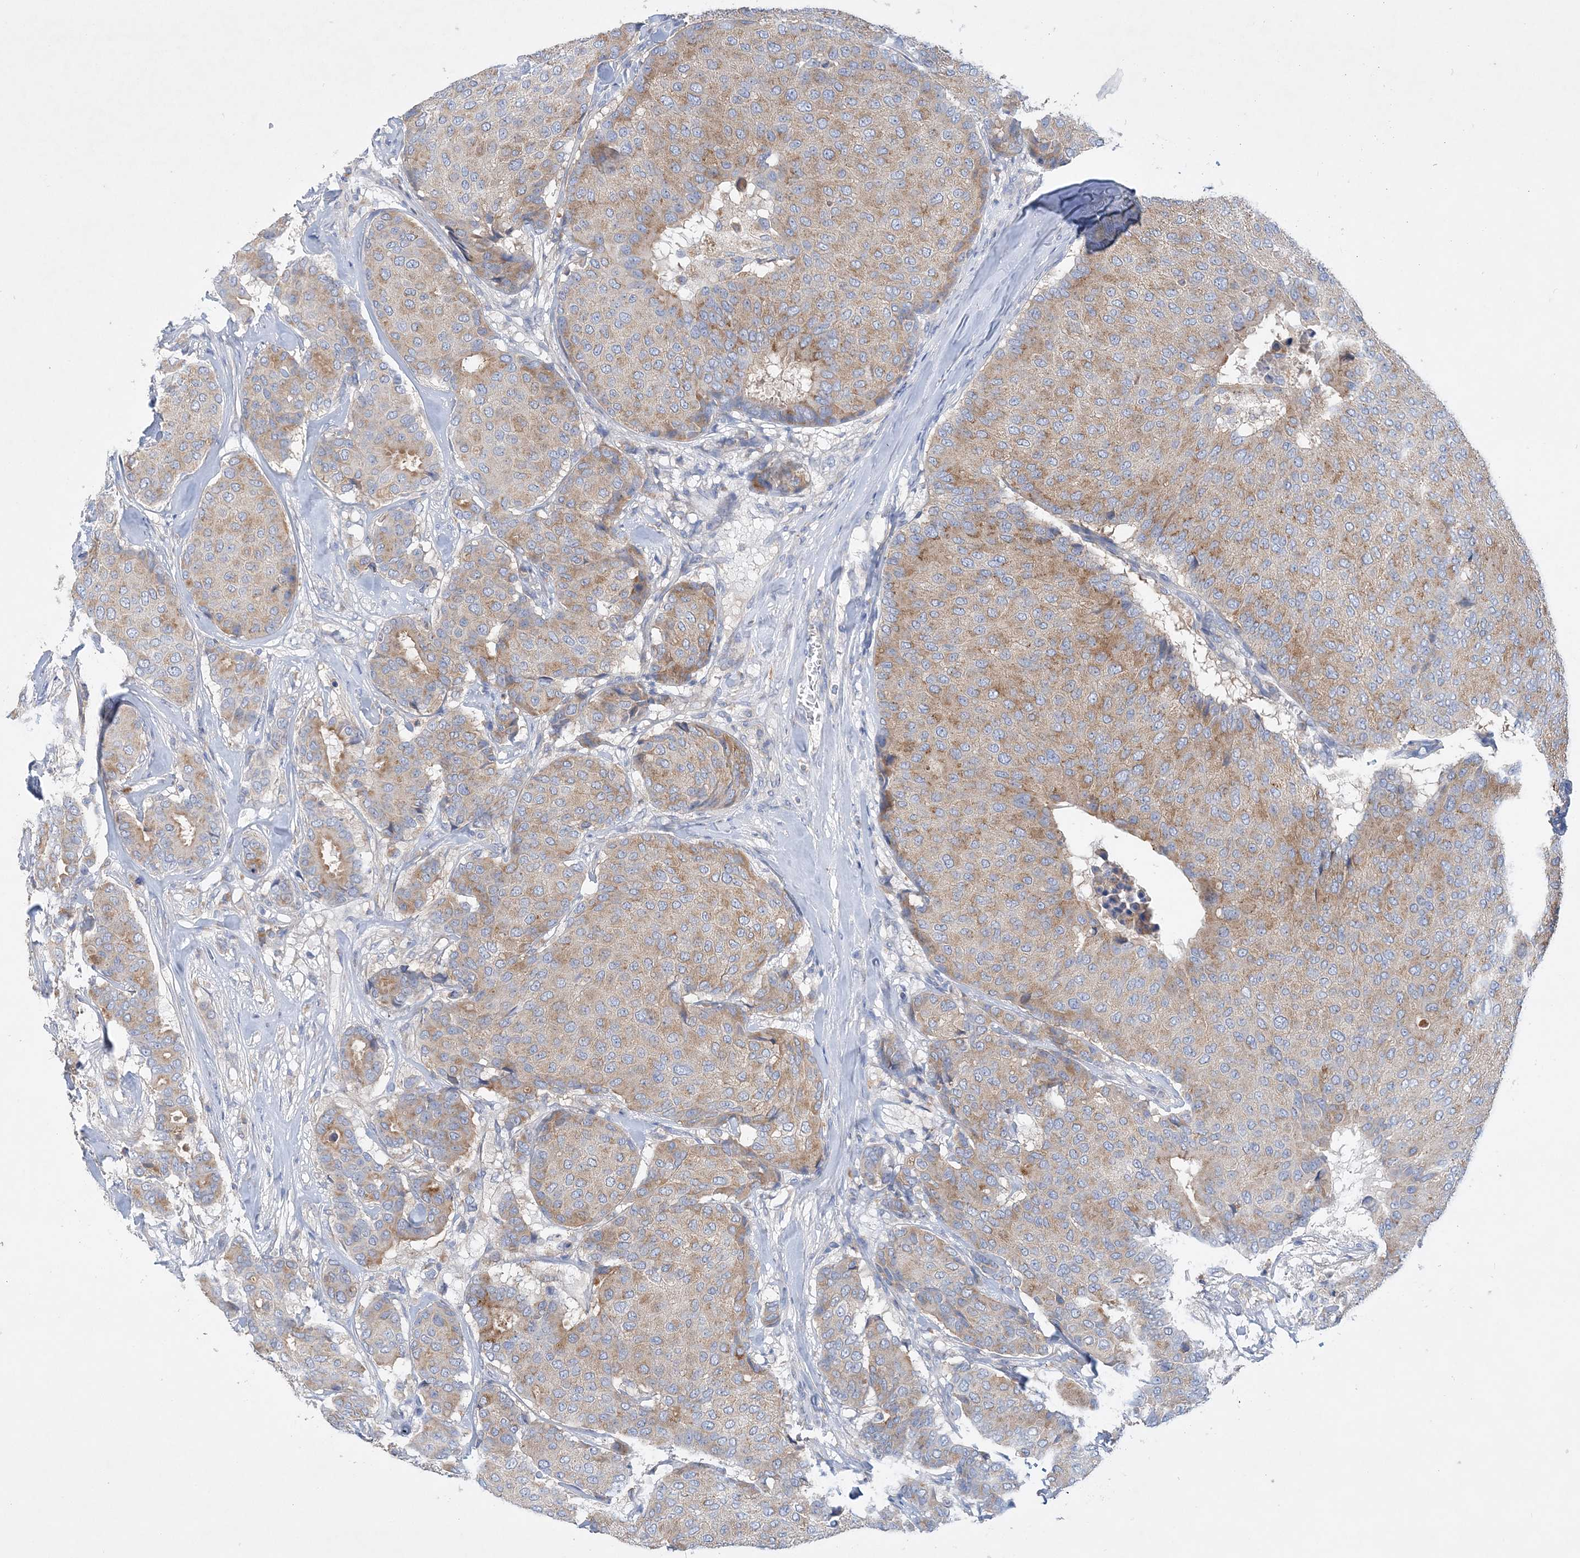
{"staining": {"intensity": "moderate", "quantity": ">75%", "location": "cytoplasmic/membranous"}, "tissue": "breast cancer", "cell_type": "Tumor cells", "image_type": "cancer", "snomed": [{"axis": "morphology", "description": "Duct carcinoma"}, {"axis": "topography", "description": "Breast"}], "caption": "Breast cancer was stained to show a protein in brown. There is medium levels of moderate cytoplasmic/membranous expression in about >75% of tumor cells.", "gene": "GRINA", "patient": {"sex": "female", "age": 75}}